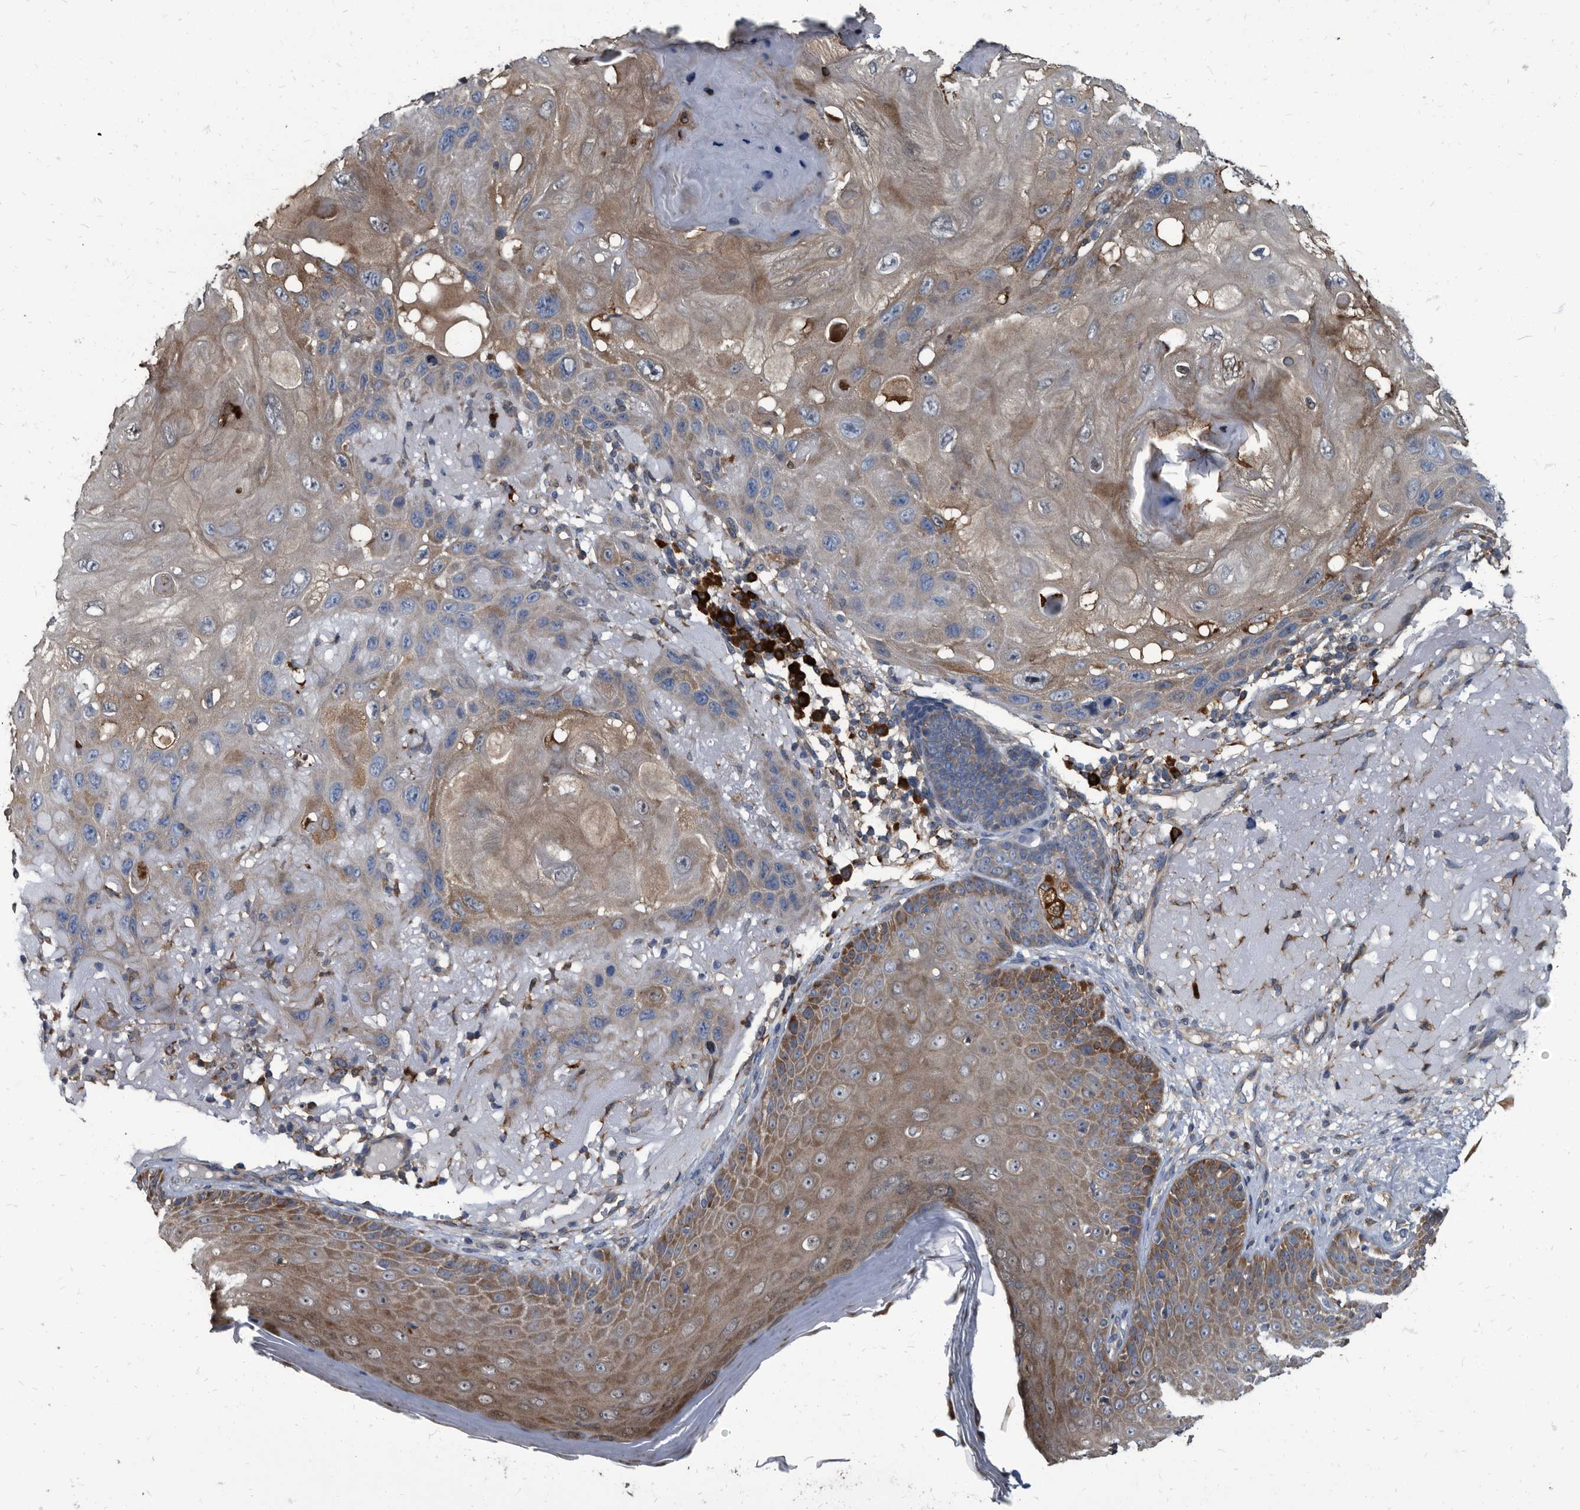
{"staining": {"intensity": "weak", "quantity": "25%-75%", "location": "cytoplasmic/membranous"}, "tissue": "skin cancer", "cell_type": "Tumor cells", "image_type": "cancer", "snomed": [{"axis": "morphology", "description": "Normal tissue, NOS"}, {"axis": "morphology", "description": "Squamous cell carcinoma, NOS"}, {"axis": "topography", "description": "Skin"}], "caption": "Human skin cancer (squamous cell carcinoma) stained for a protein (brown) exhibits weak cytoplasmic/membranous positive positivity in about 25%-75% of tumor cells.", "gene": "CDV3", "patient": {"sex": "female", "age": 96}}